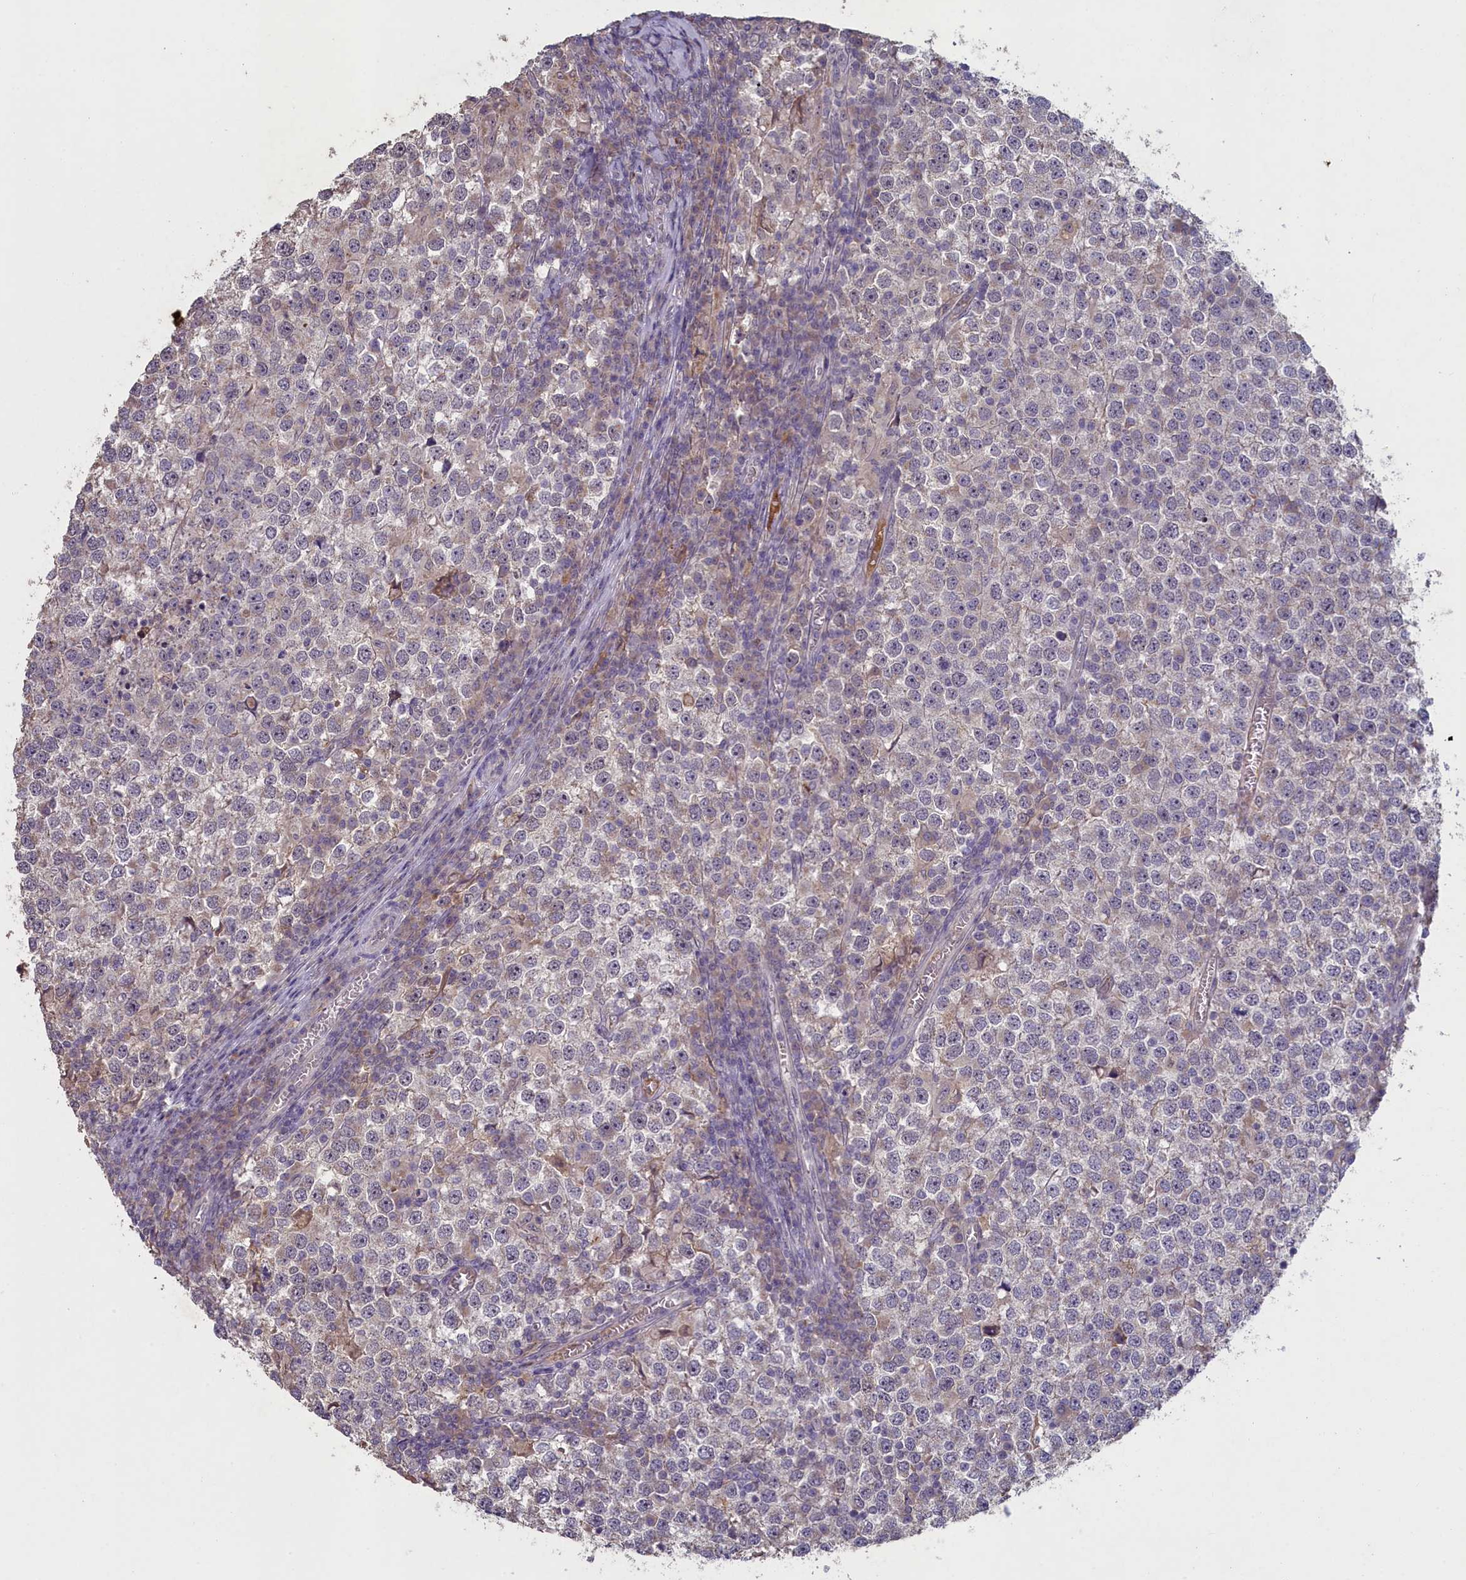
{"staining": {"intensity": "negative", "quantity": "none", "location": "none"}, "tissue": "testis cancer", "cell_type": "Tumor cells", "image_type": "cancer", "snomed": [{"axis": "morphology", "description": "Seminoma, NOS"}, {"axis": "topography", "description": "Testis"}], "caption": "The immunohistochemistry (IHC) histopathology image has no significant positivity in tumor cells of seminoma (testis) tissue.", "gene": "ATF7IP2", "patient": {"sex": "male", "age": 65}}